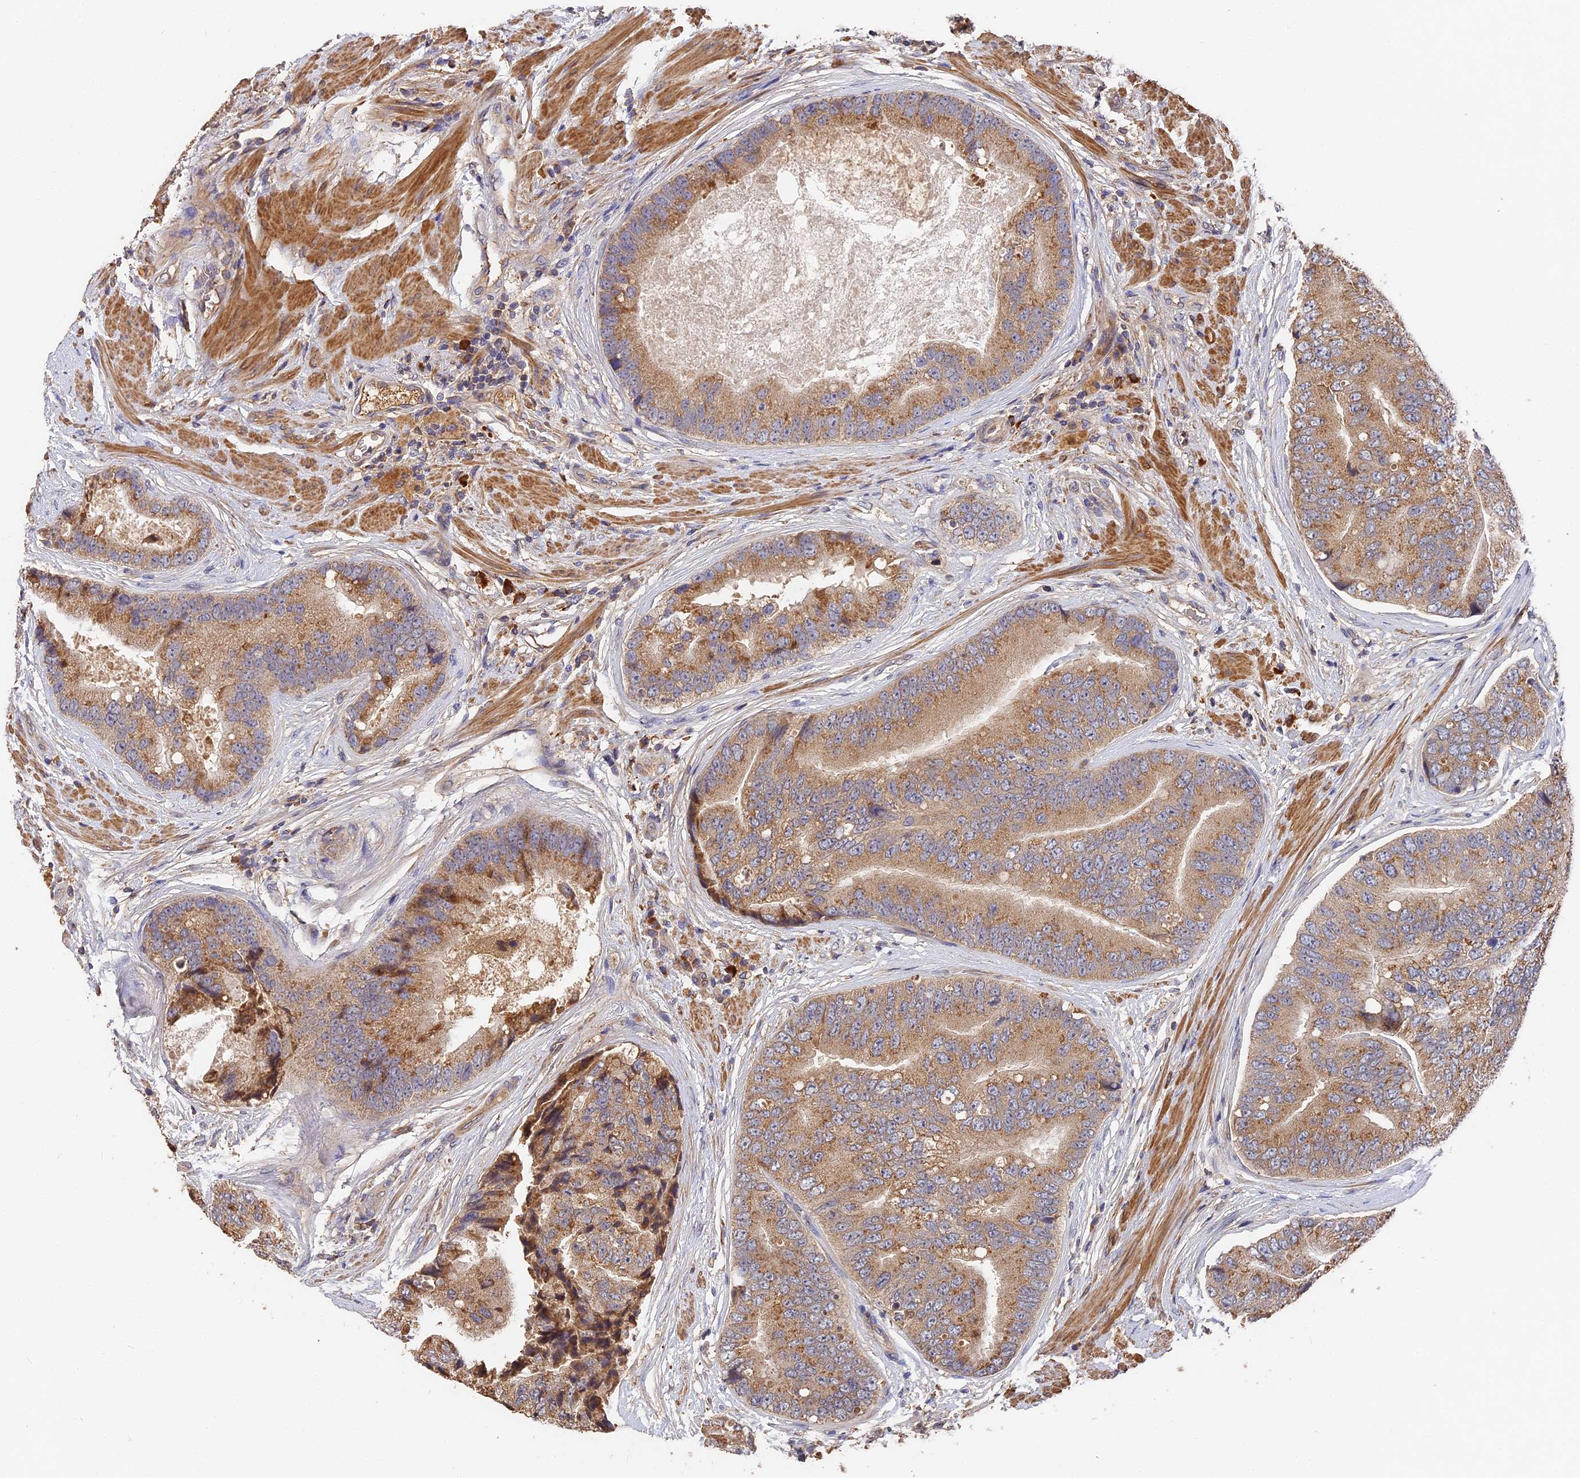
{"staining": {"intensity": "moderate", "quantity": ">75%", "location": "cytoplasmic/membranous"}, "tissue": "prostate cancer", "cell_type": "Tumor cells", "image_type": "cancer", "snomed": [{"axis": "morphology", "description": "Adenocarcinoma, High grade"}, {"axis": "topography", "description": "Prostate"}], "caption": "IHC staining of adenocarcinoma (high-grade) (prostate), which shows medium levels of moderate cytoplasmic/membranous expression in approximately >75% of tumor cells indicating moderate cytoplasmic/membranous protein staining. The staining was performed using DAB (3,3'-diaminobenzidine) (brown) for protein detection and nuclei were counterstained in hematoxylin (blue).", "gene": "DHRS11", "patient": {"sex": "male", "age": 70}}